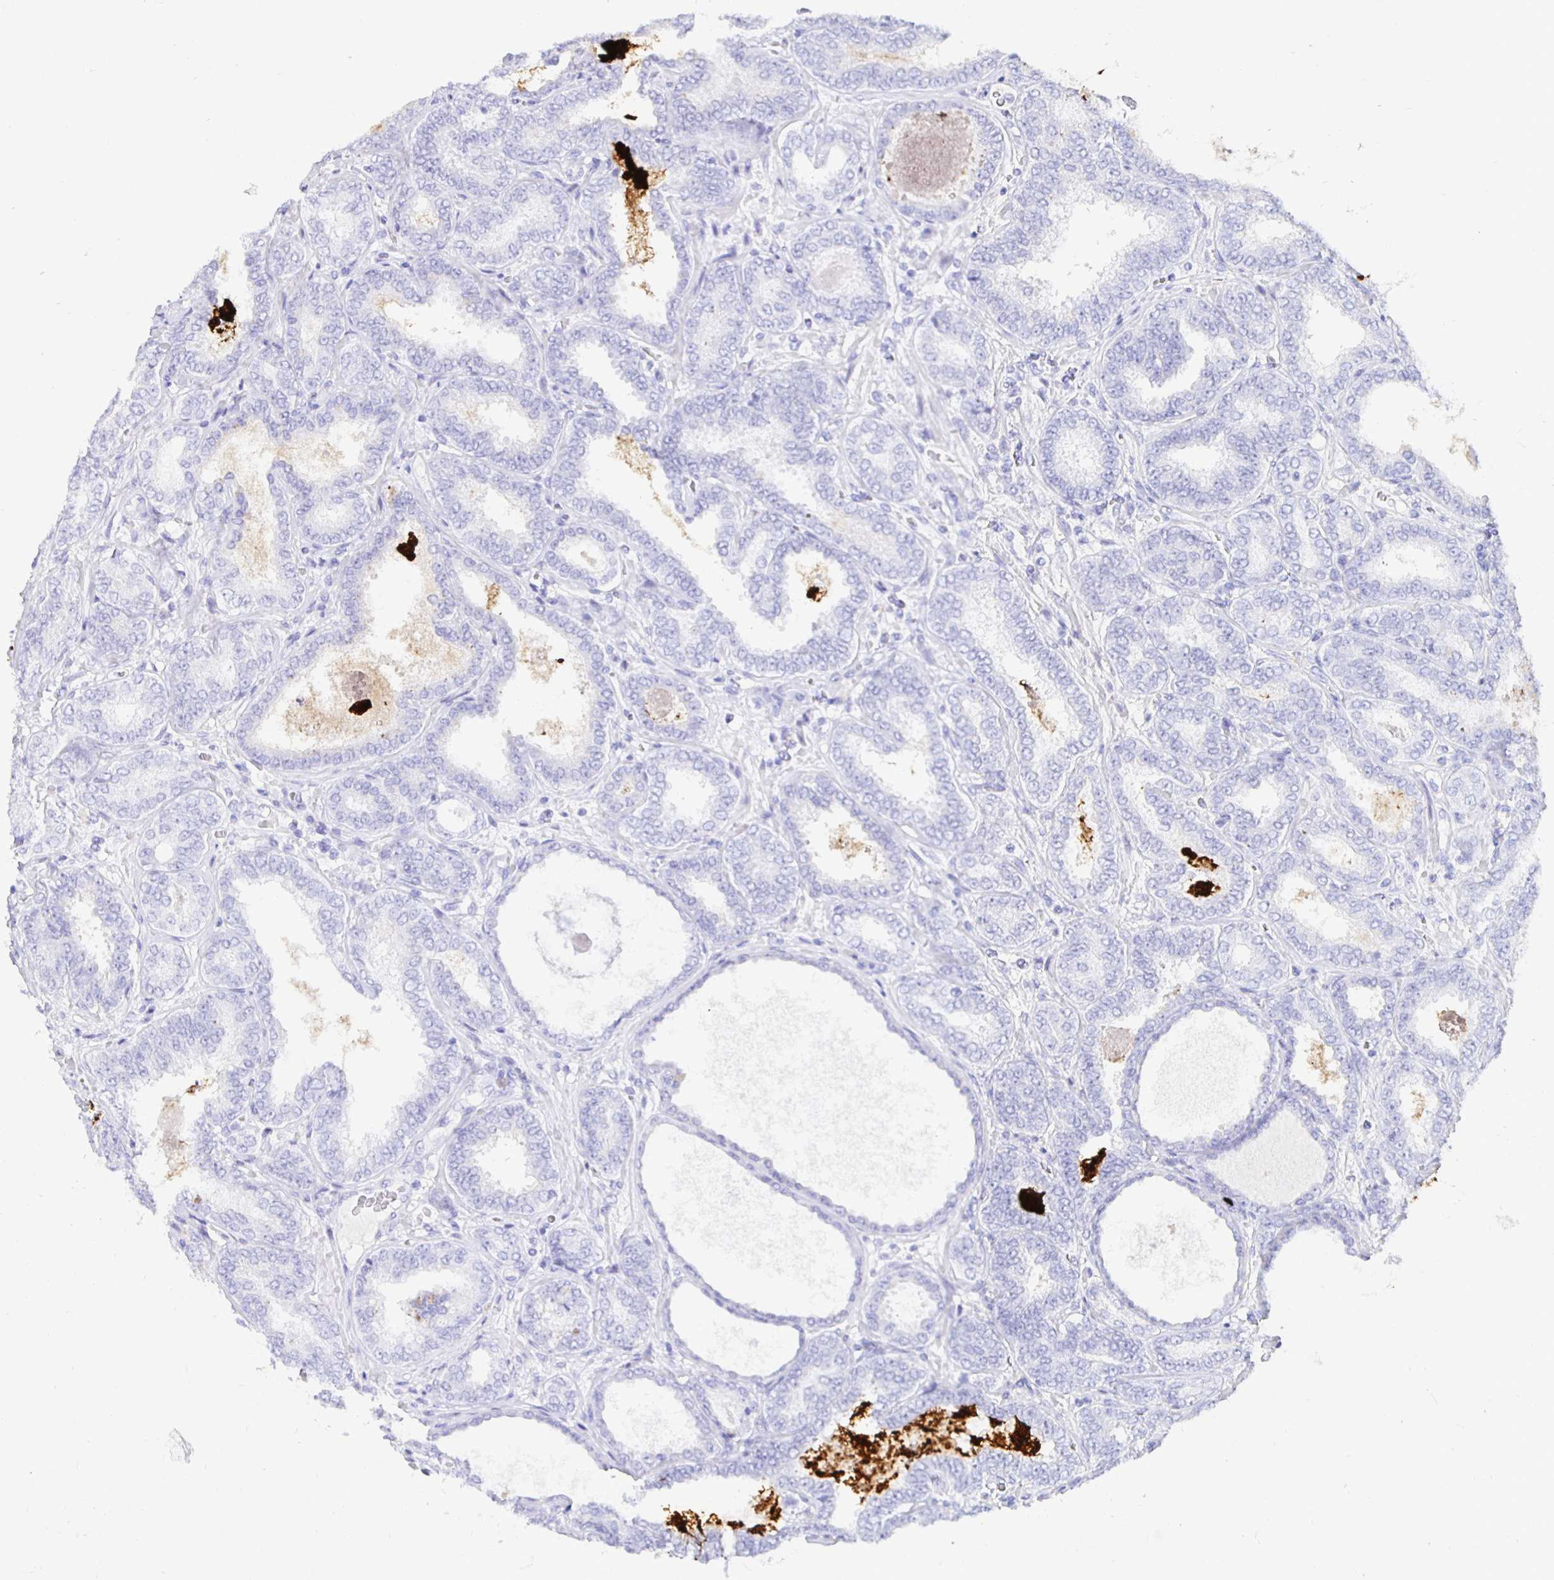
{"staining": {"intensity": "negative", "quantity": "none", "location": "none"}, "tissue": "prostate cancer", "cell_type": "Tumor cells", "image_type": "cancer", "snomed": [{"axis": "morphology", "description": "Adenocarcinoma, High grade"}, {"axis": "topography", "description": "Prostate"}], "caption": "A photomicrograph of human high-grade adenocarcinoma (prostate) is negative for staining in tumor cells. (DAB (3,3'-diaminobenzidine) IHC visualized using brightfield microscopy, high magnification).", "gene": "UMOD", "patient": {"sex": "male", "age": 72}}